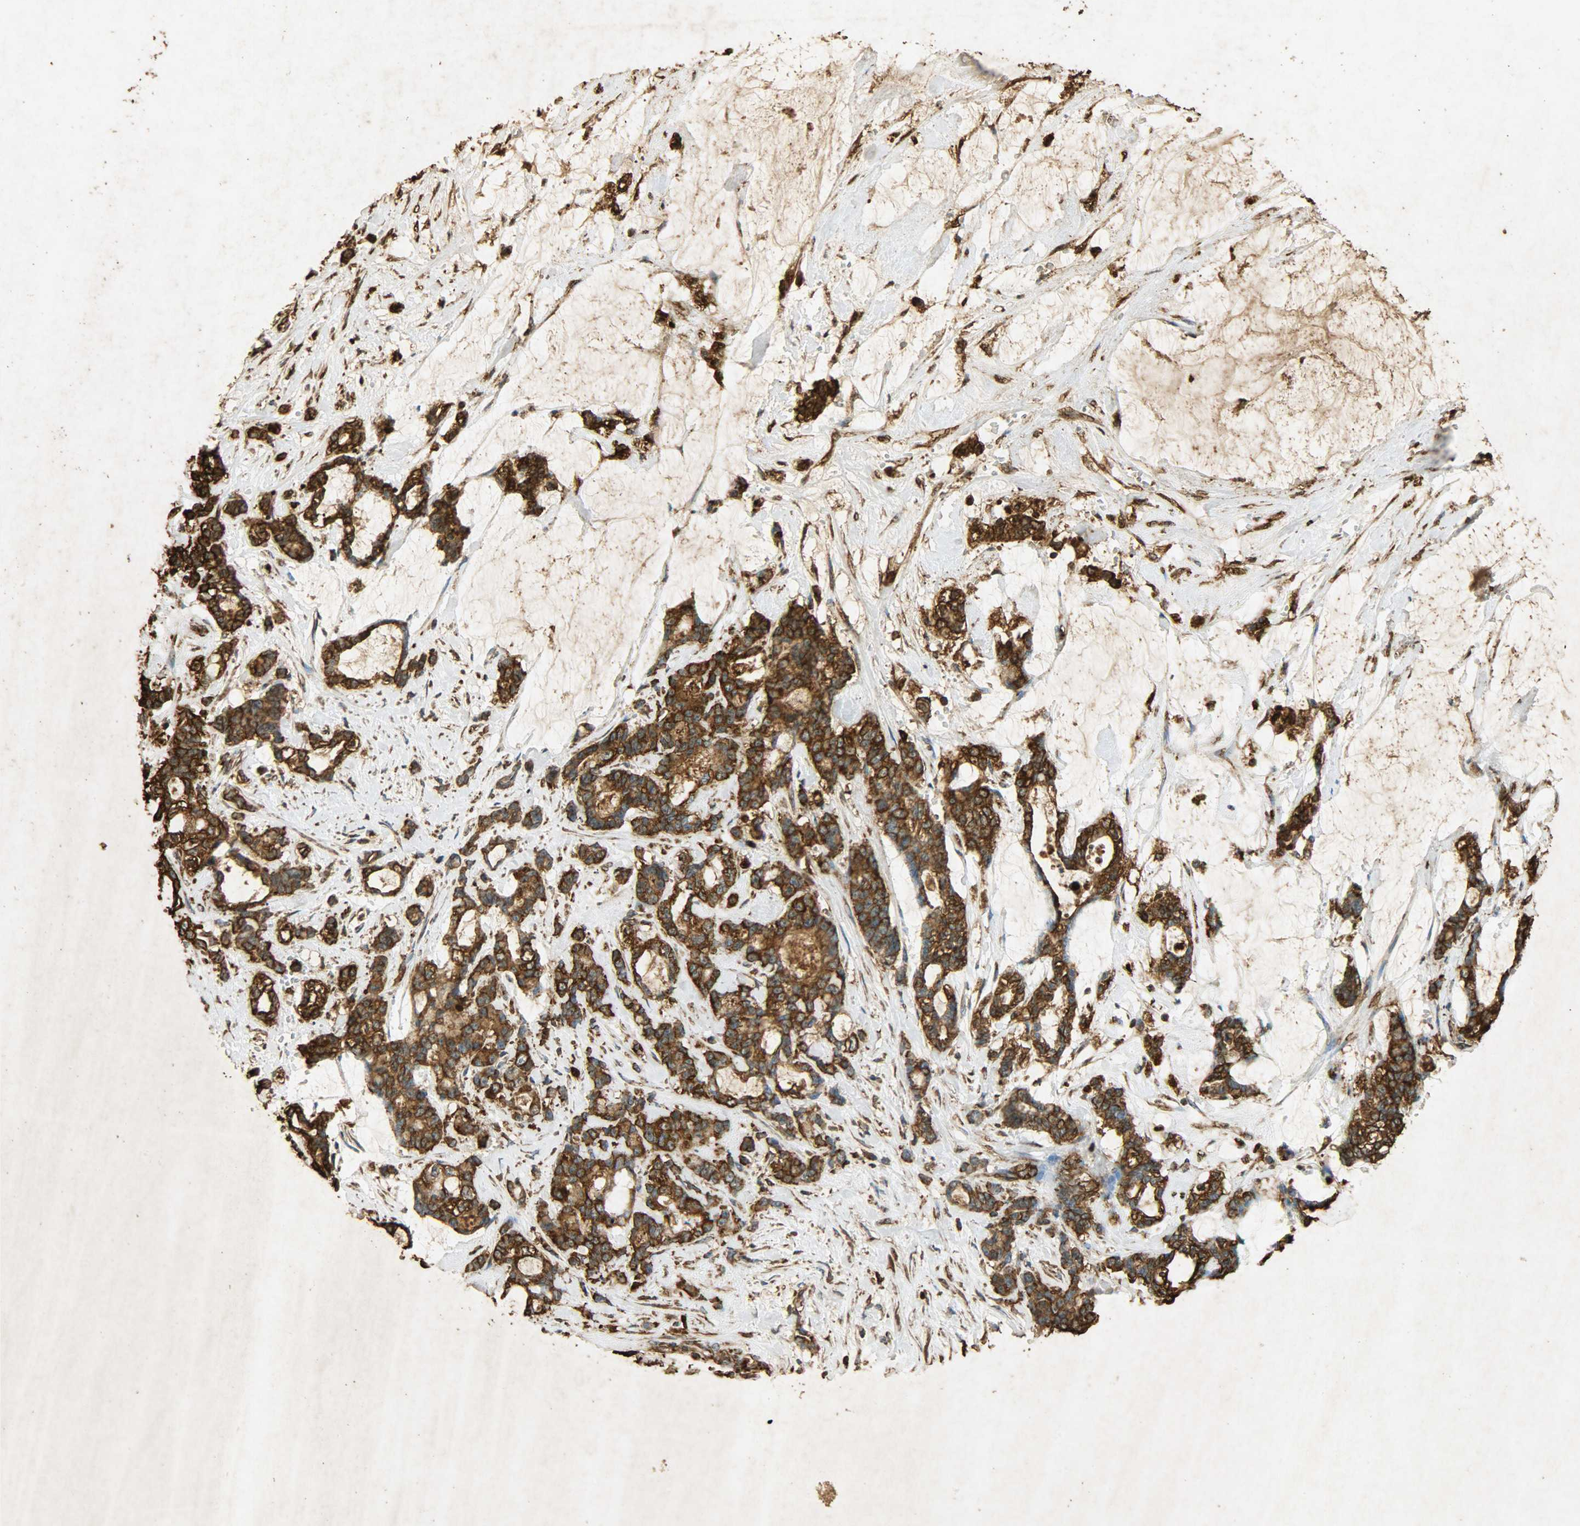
{"staining": {"intensity": "strong", "quantity": ">75%", "location": "cytoplasmic/membranous"}, "tissue": "pancreatic cancer", "cell_type": "Tumor cells", "image_type": "cancer", "snomed": [{"axis": "morphology", "description": "Adenocarcinoma, NOS"}, {"axis": "topography", "description": "Pancreas"}], "caption": "Pancreatic adenocarcinoma stained with IHC demonstrates strong cytoplasmic/membranous staining in approximately >75% of tumor cells.", "gene": "HSP90B1", "patient": {"sex": "female", "age": 73}}